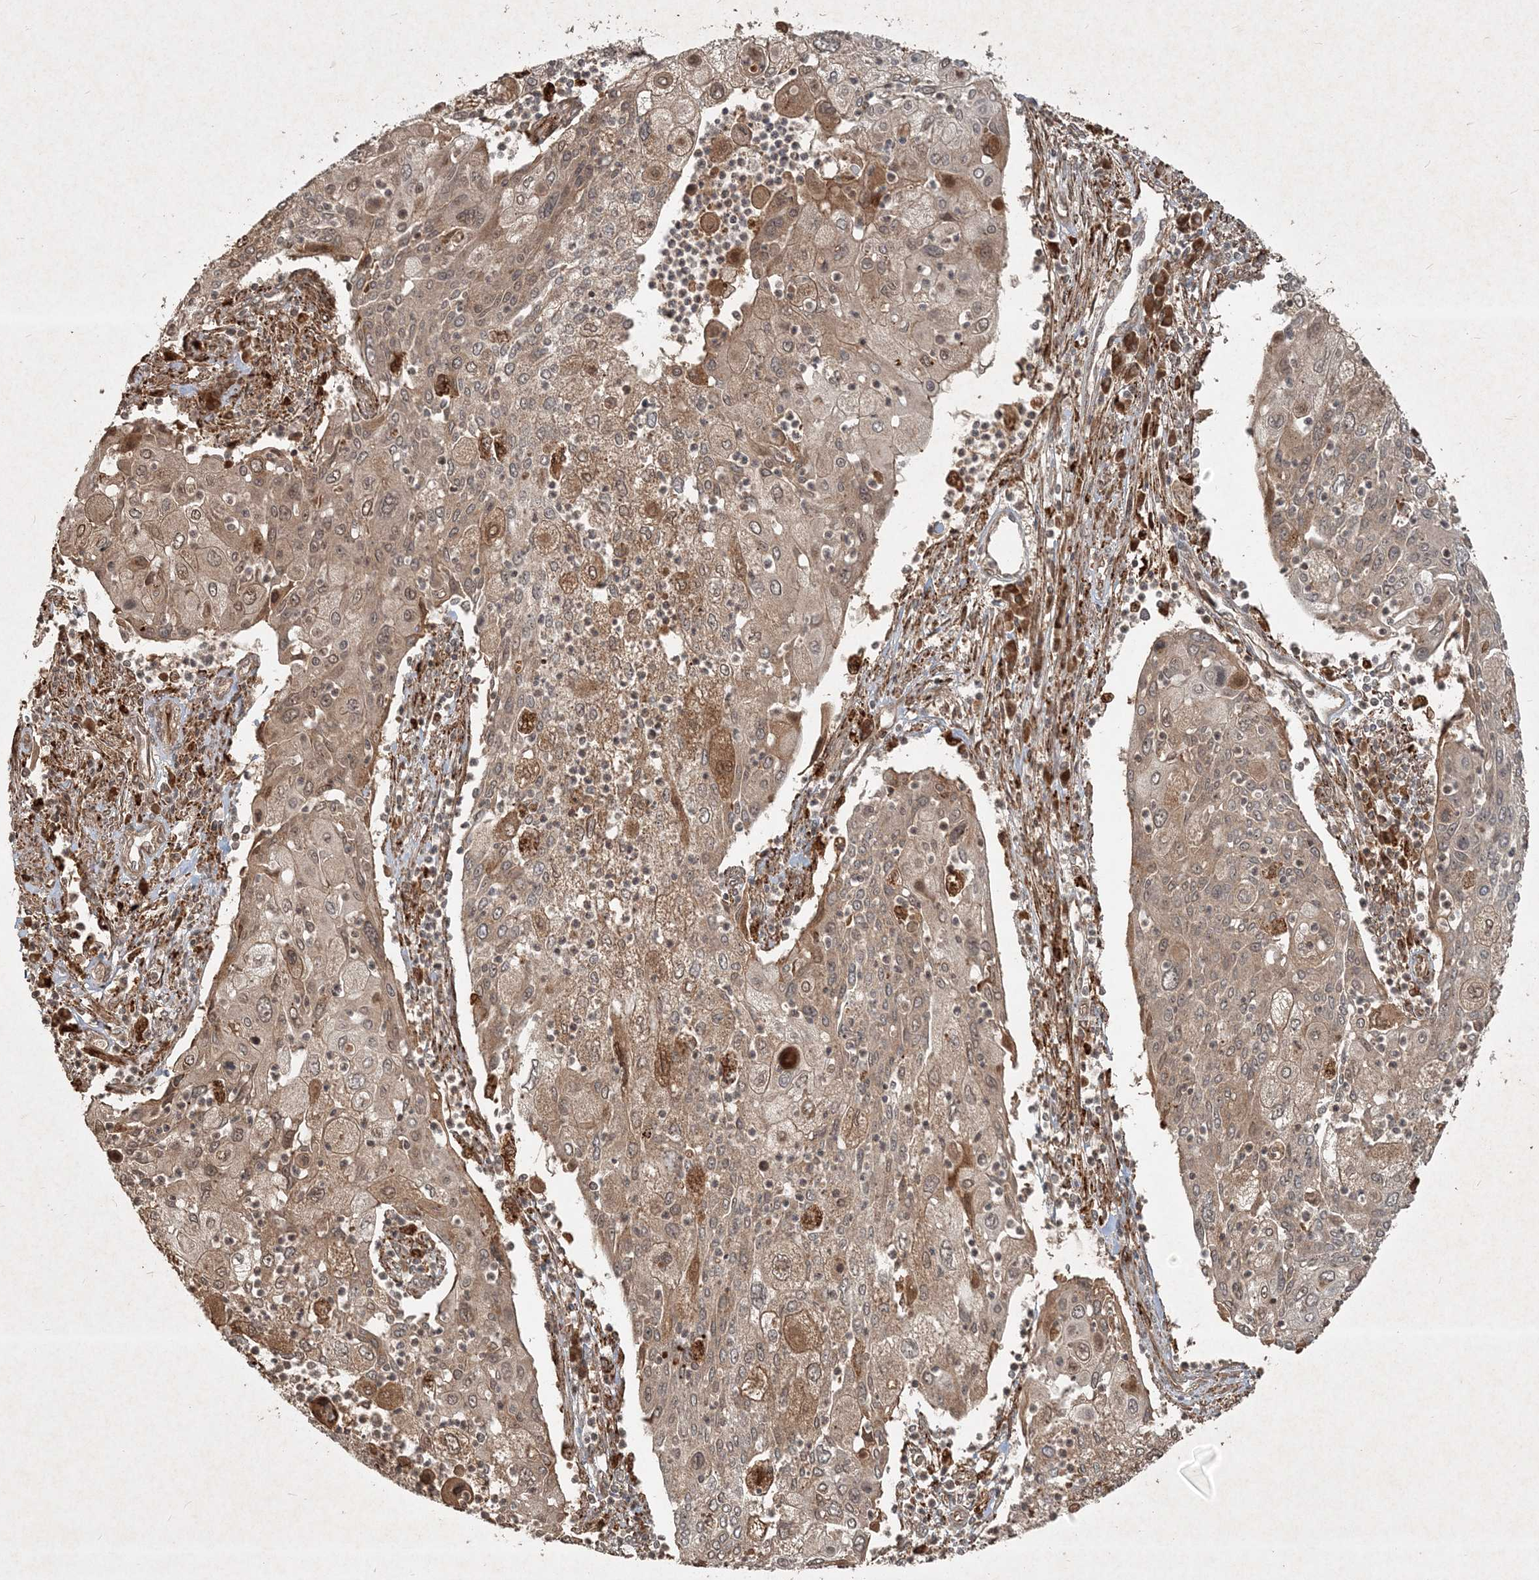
{"staining": {"intensity": "moderate", "quantity": ">75%", "location": "cytoplasmic/membranous"}, "tissue": "cervical cancer", "cell_type": "Tumor cells", "image_type": "cancer", "snomed": [{"axis": "morphology", "description": "Squamous cell carcinoma, NOS"}, {"axis": "topography", "description": "Cervix"}], "caption": "The immunohistochemical stain labels moderate cytoplasmic/membranous expression in tumor cells of cervical squamous cell carcinoma tissue.", "gene": "NARS1", "patient": {"sex": "female", "age": 40}}